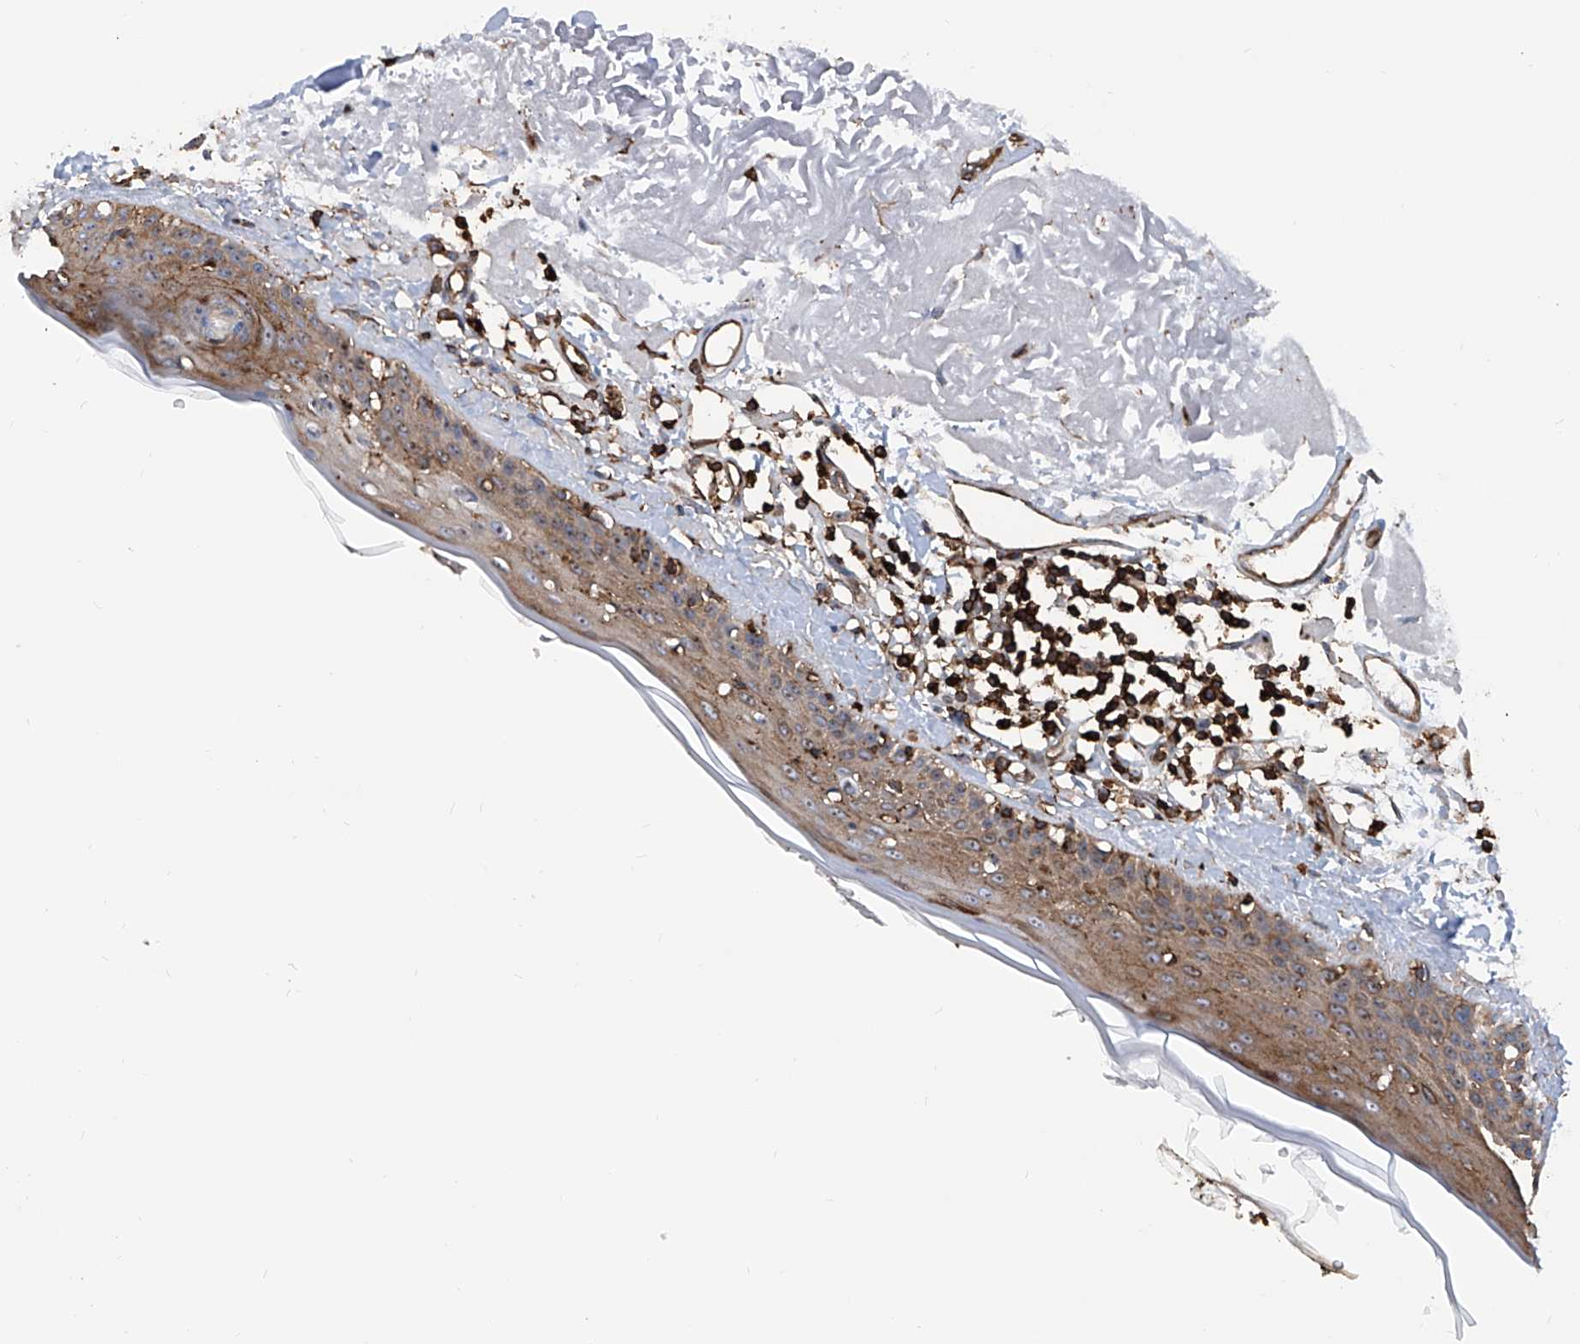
{"staining": {"intensity": "strong", "quantity": ">75%", "location": "cytoplasmic/membranous"}, "tissue": "skin", "cell_type": "Fibroblasts", "image_type": "normal", "snomed": [{"axis": "morphology", "description": "Normal tissue, NOS"}, {"axis": "topography", "description": "Skin"}, {"axis": "topography", "description": "Skeletal muscle"}], "caption": "Fibroblasts demonstrate high levels of strong cytoplasmic/membranous positivity in about >75% of cells in unremarkable human skin.", "gene": "ZNF484", "patient": {"sex": "male", "age": 83}}